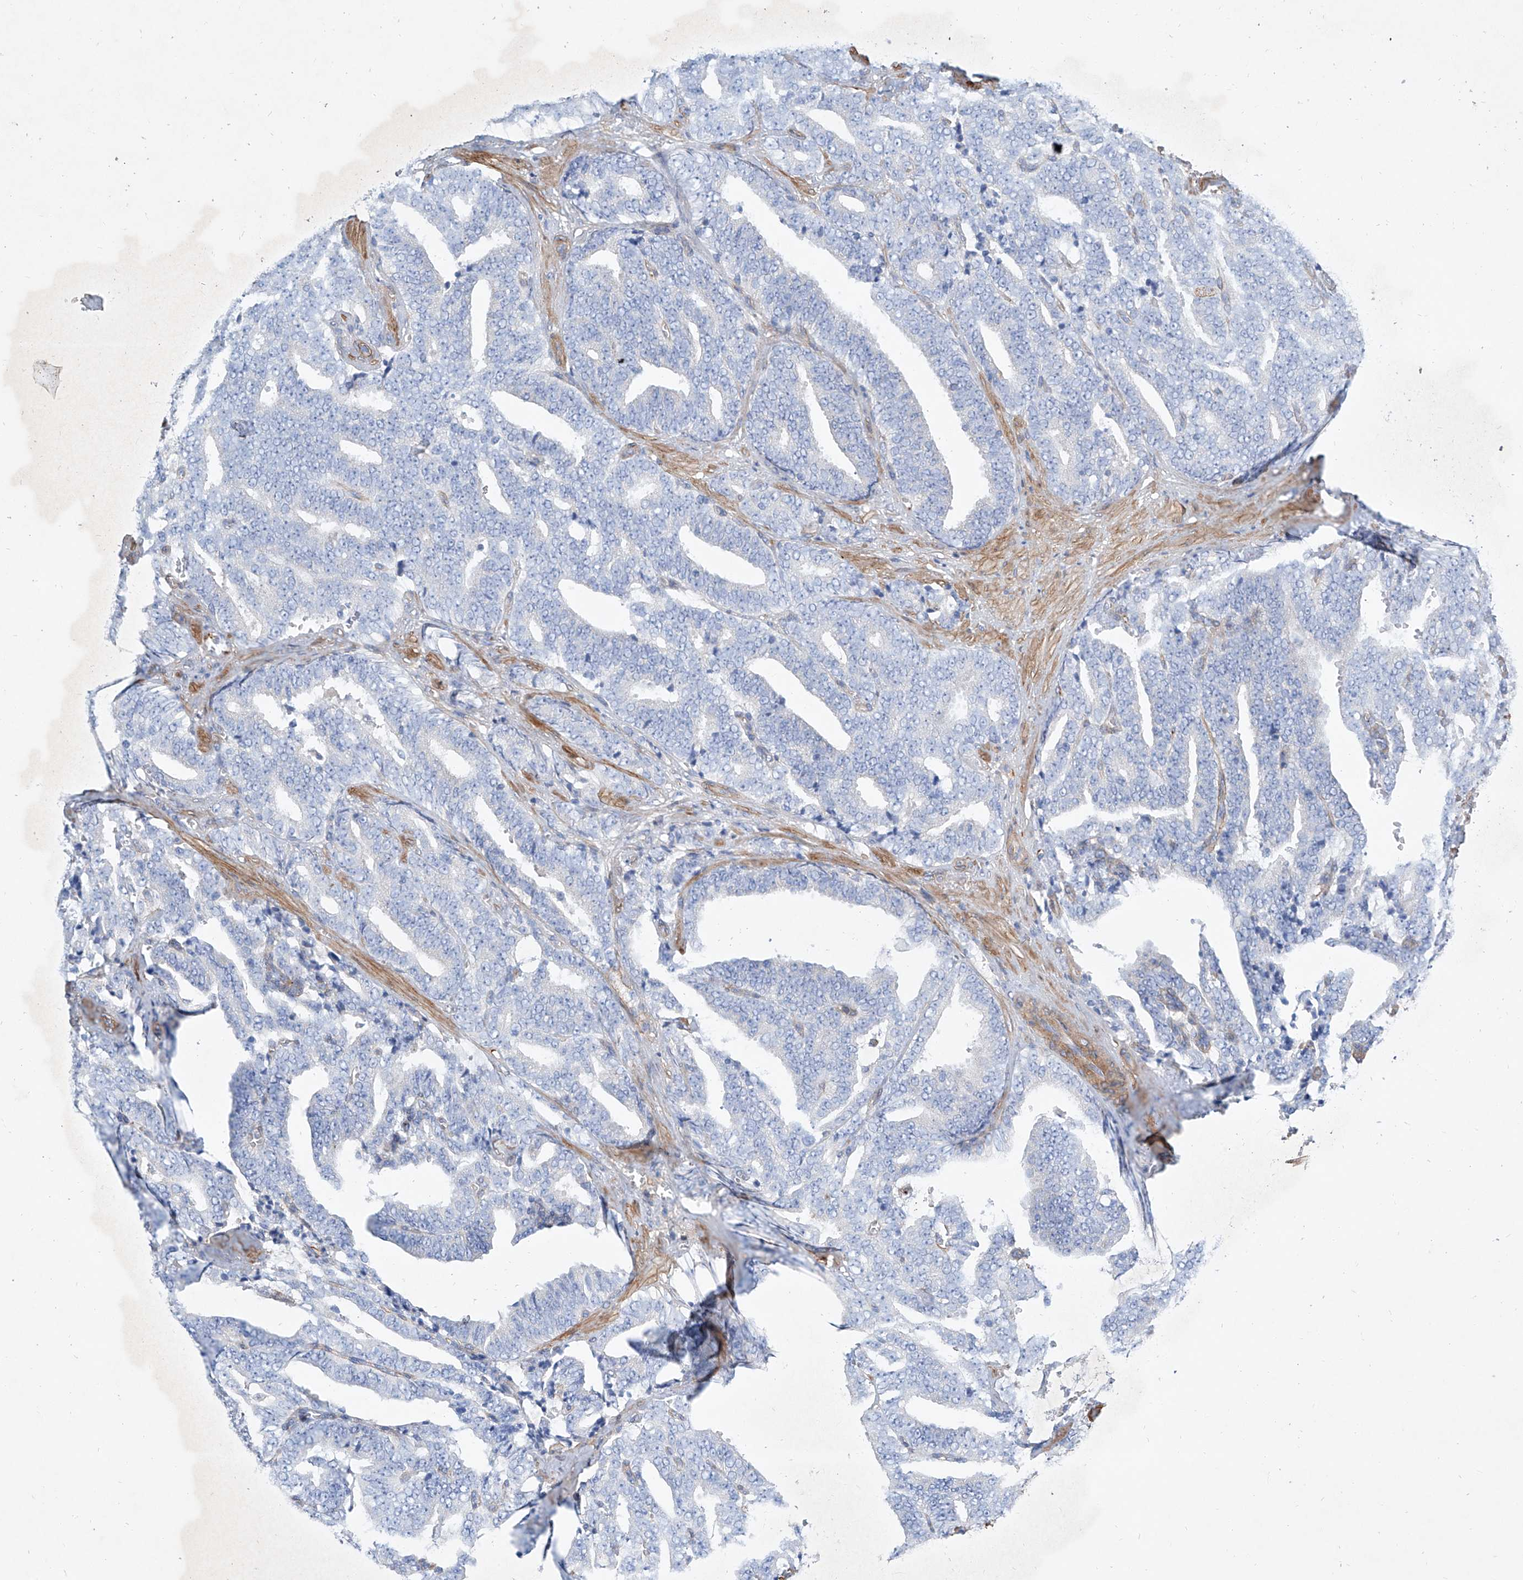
{"staining": {"intensity": "negative", "quantity": "none", "location": "none"}, "tissue": "prostate cancer", "cell_type": "Tumor cells", "image_type": "cancer", "snomed": [{"axis": "morphology", "description": "Adenocarcinoma, High grade"}, {"axis": "topography", "description": "Prostate and seminal vesicle, NOS"}], "caption": "This is an IHC image of prostate adenocarcinoma (high-grade). There is no expression in tumor cells.", "gene": "TAS2R60", "patient": {"sex": "male", "age": 67}}